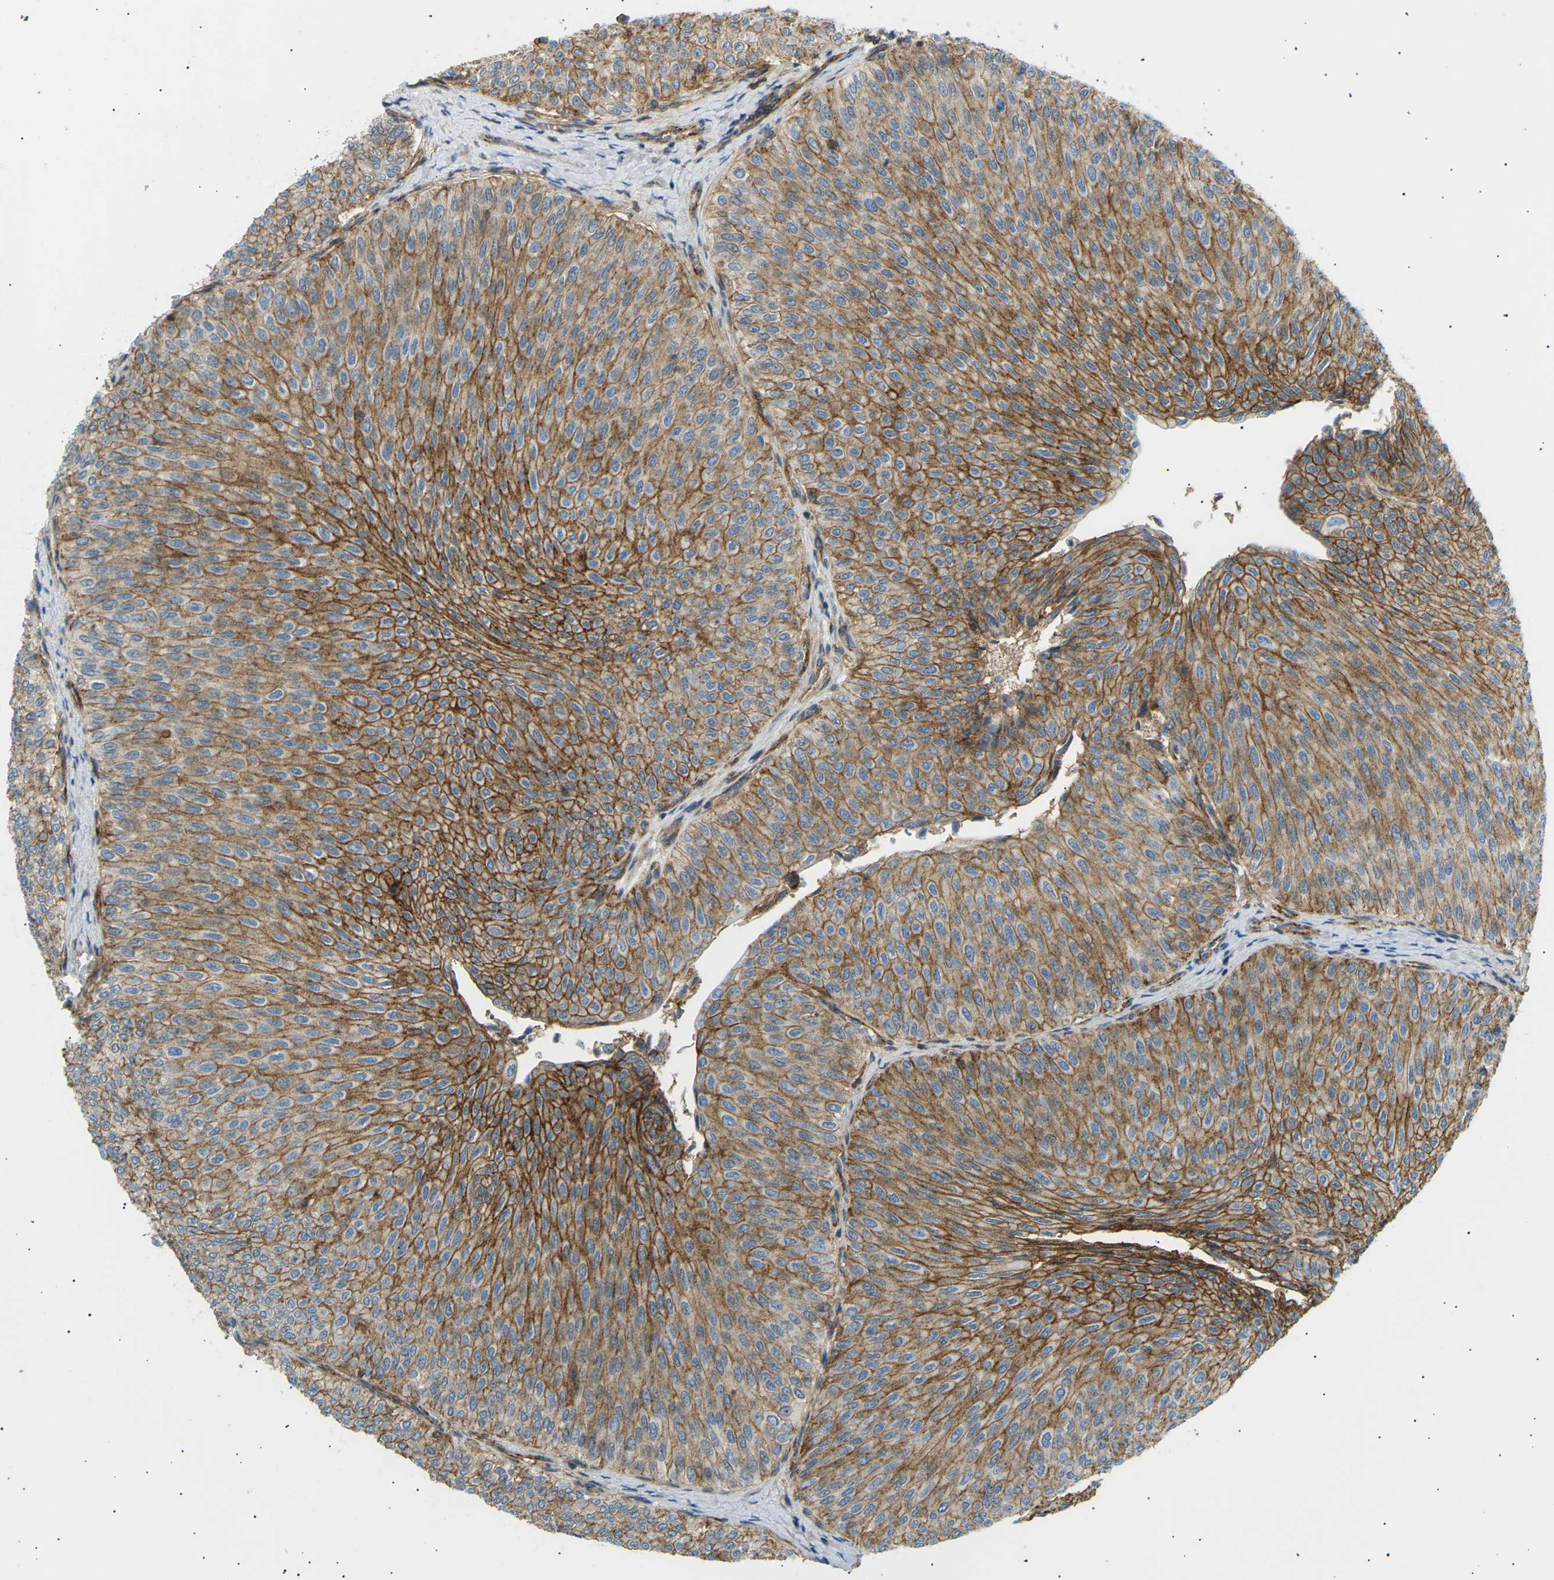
{"staining": {"intensity": "moderate", "quantity": ">75%", "location": "cytoplasmic/membranous"}, "tissue": "urothelial cancer", "cell_type": "Tumor cells", "image_type": "cancer", "snomed": [{"axis": "morphology", "description": "Urothelial carcinoma, Low grade"}, {"axis": "topography", "description": "Urinary bladder"}], "caption": "A brown stain highlights moderate cytoplasmic/membranous positivity of a protein in urothelial cancer tumor cells. (DAB IHC, brown staining for protein, blue staining for nuclei).", "gene": "ATP2B4", "patient": {"sex": "male", "age": 78}}